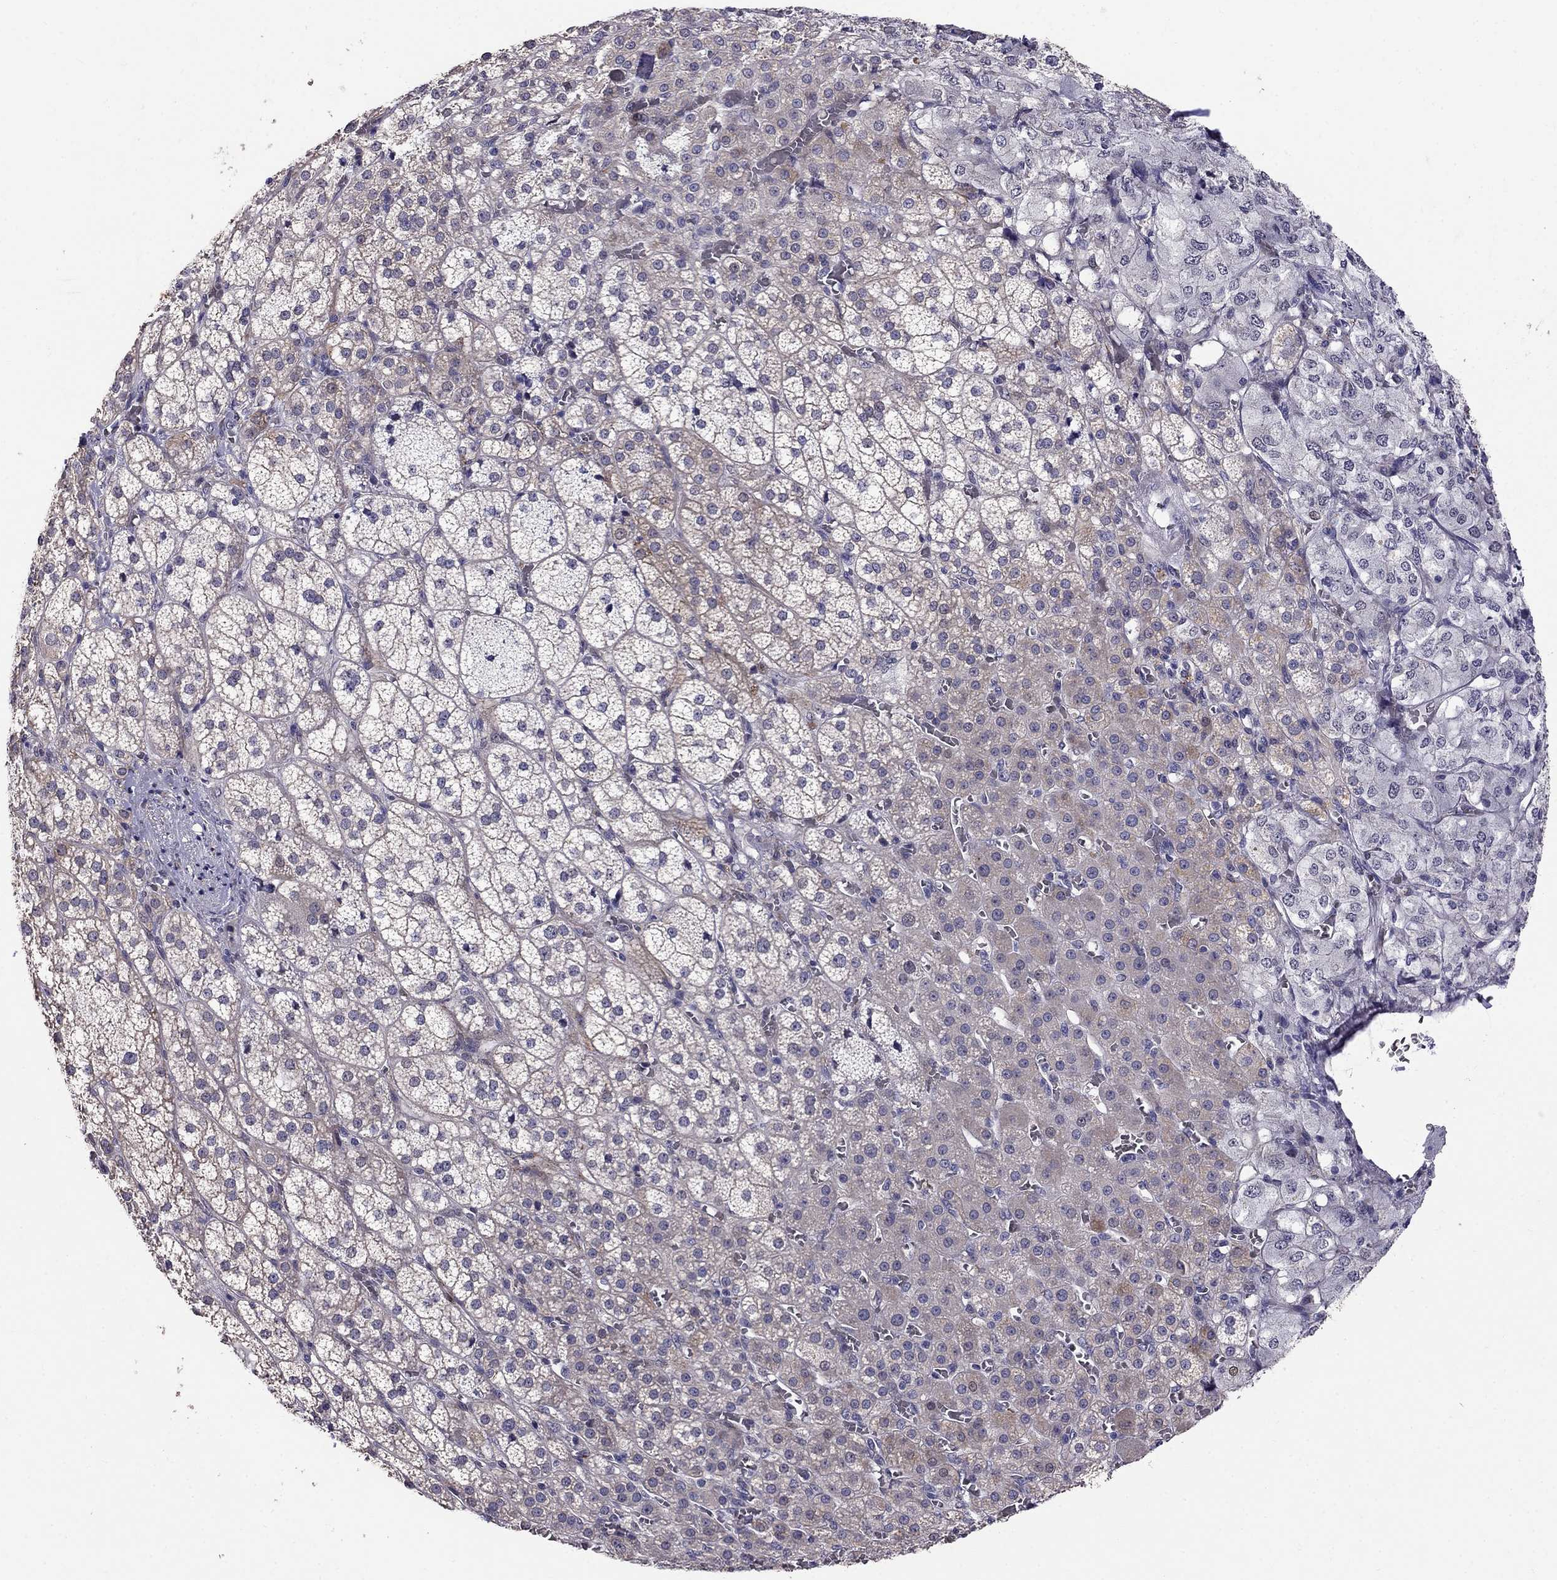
{"staining": {"intensity": "moderate", "quantity": "<25%", "location": "cytoplasmic/membranous"}, "tissue": "adrenal gland", "cell_type": "Glandular cells", "image_type": "normal", "snomed": [{"axis": "morphology", "description": "Normal tissue, NOS"}, {"axis": "topography", "description": "Adrenal gland"}], "caption": "Moderate cytoplasmic/membranous expression for a protein is appreciated in about <25% of glandular cells of benign adrenal gland using immunohistochemistry.", "gene": "MAGEB4", "patient": {"sex": "female", "age": 60}}